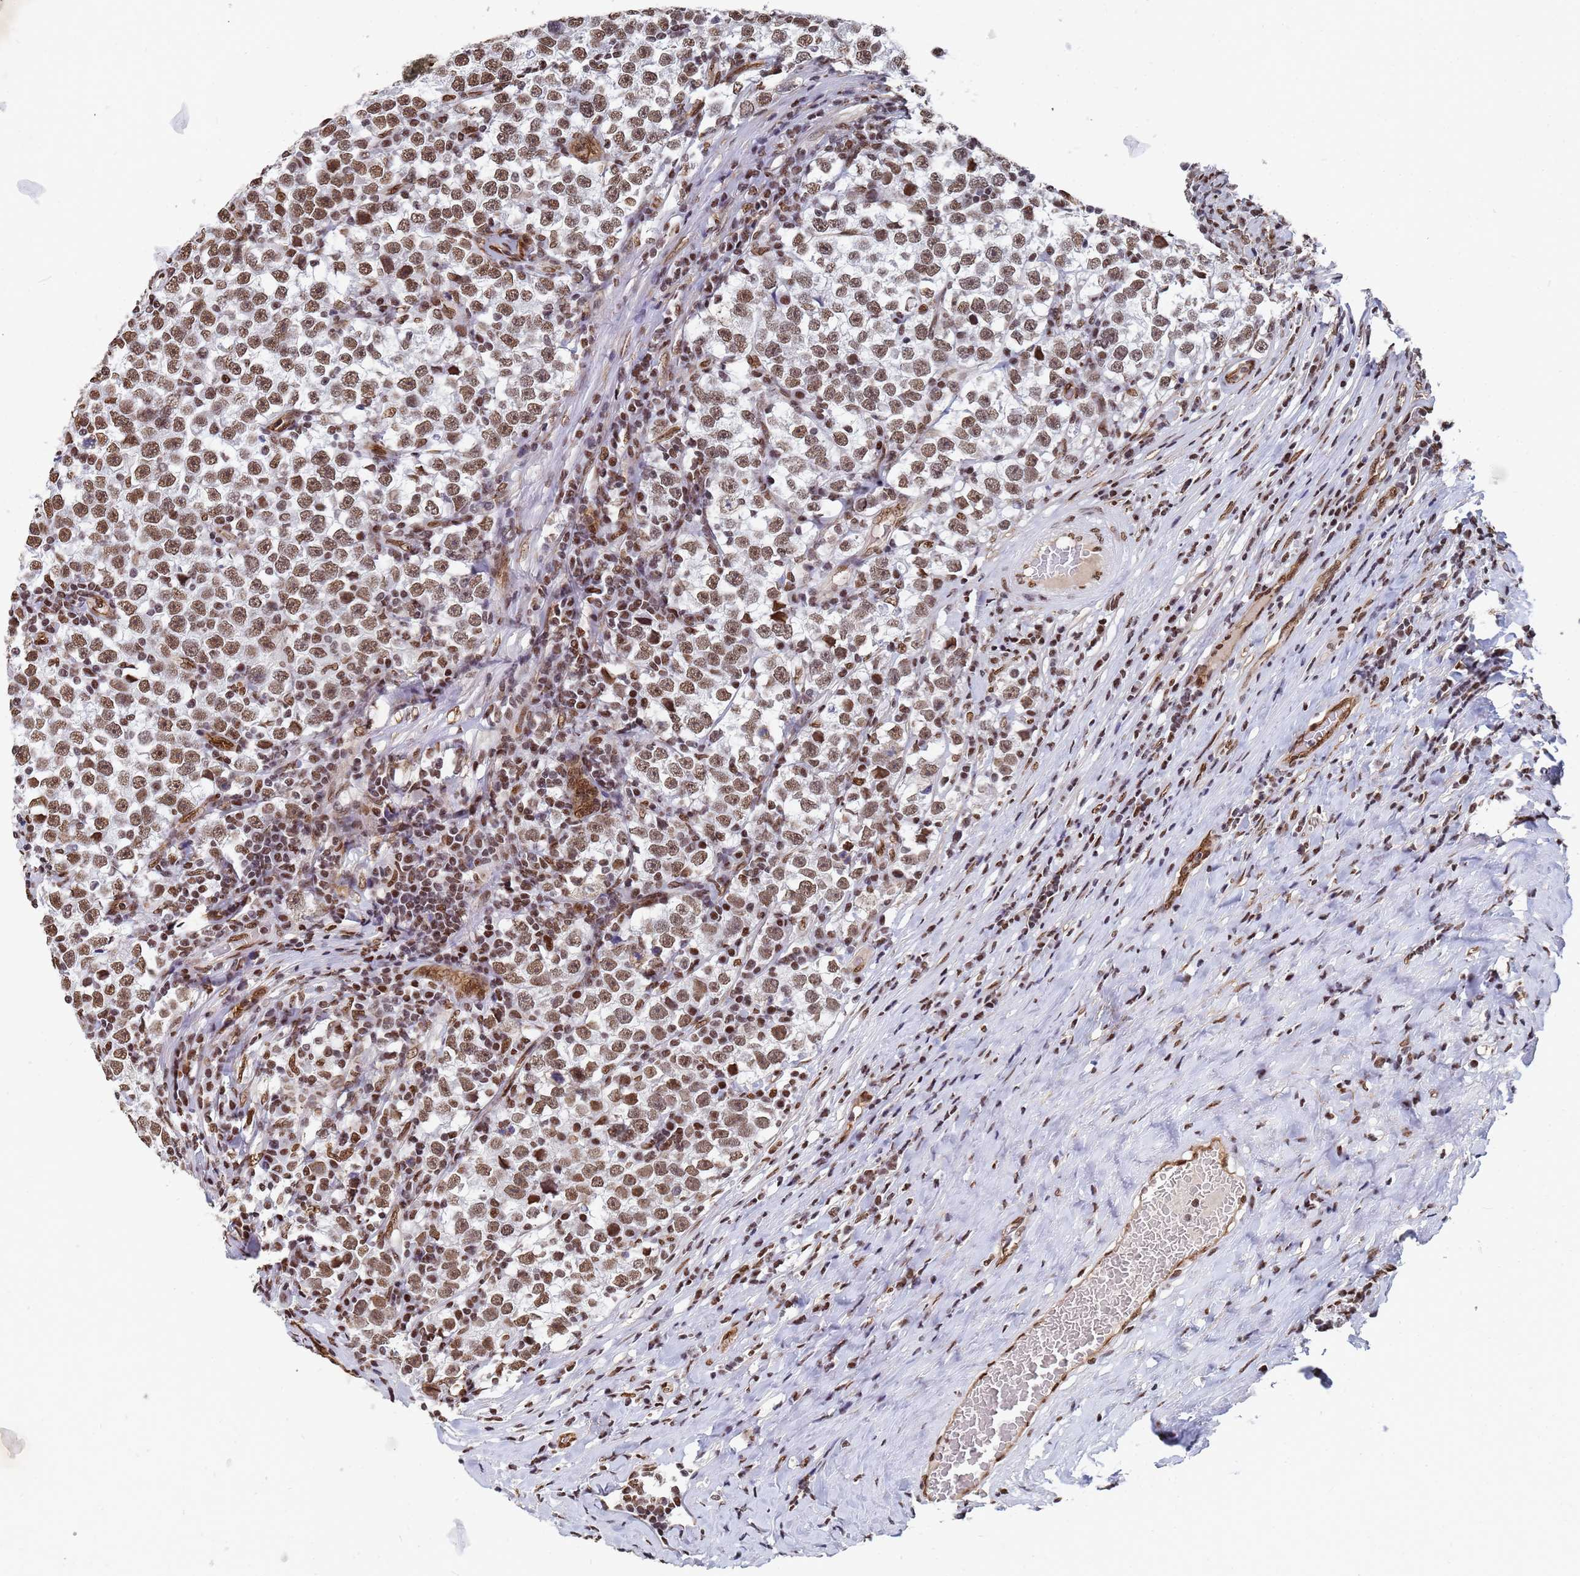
{"staining": {"intensity": "moderate", "quantity": ">75%", "location": "nuclear"}, "tissue": "testis cancer", "cell_type": "Tumor cells", "image_type": "cancer", "snomed": [{"axis": "morphology", "description": "Normal tissue, NOS"}, {"axis": "morphology", "description": "Seminoma, NOS"}, {"axis": "topography", "description": "Testis"}], "caption": "The image demonstrates immunohistochemical staining of testis cancer (seminoma). There is moderate nuclear staining is seen in about >75% of tumor cells.", "gene": "RAVER2", "patient": {"sex": "male", "age": 43}}